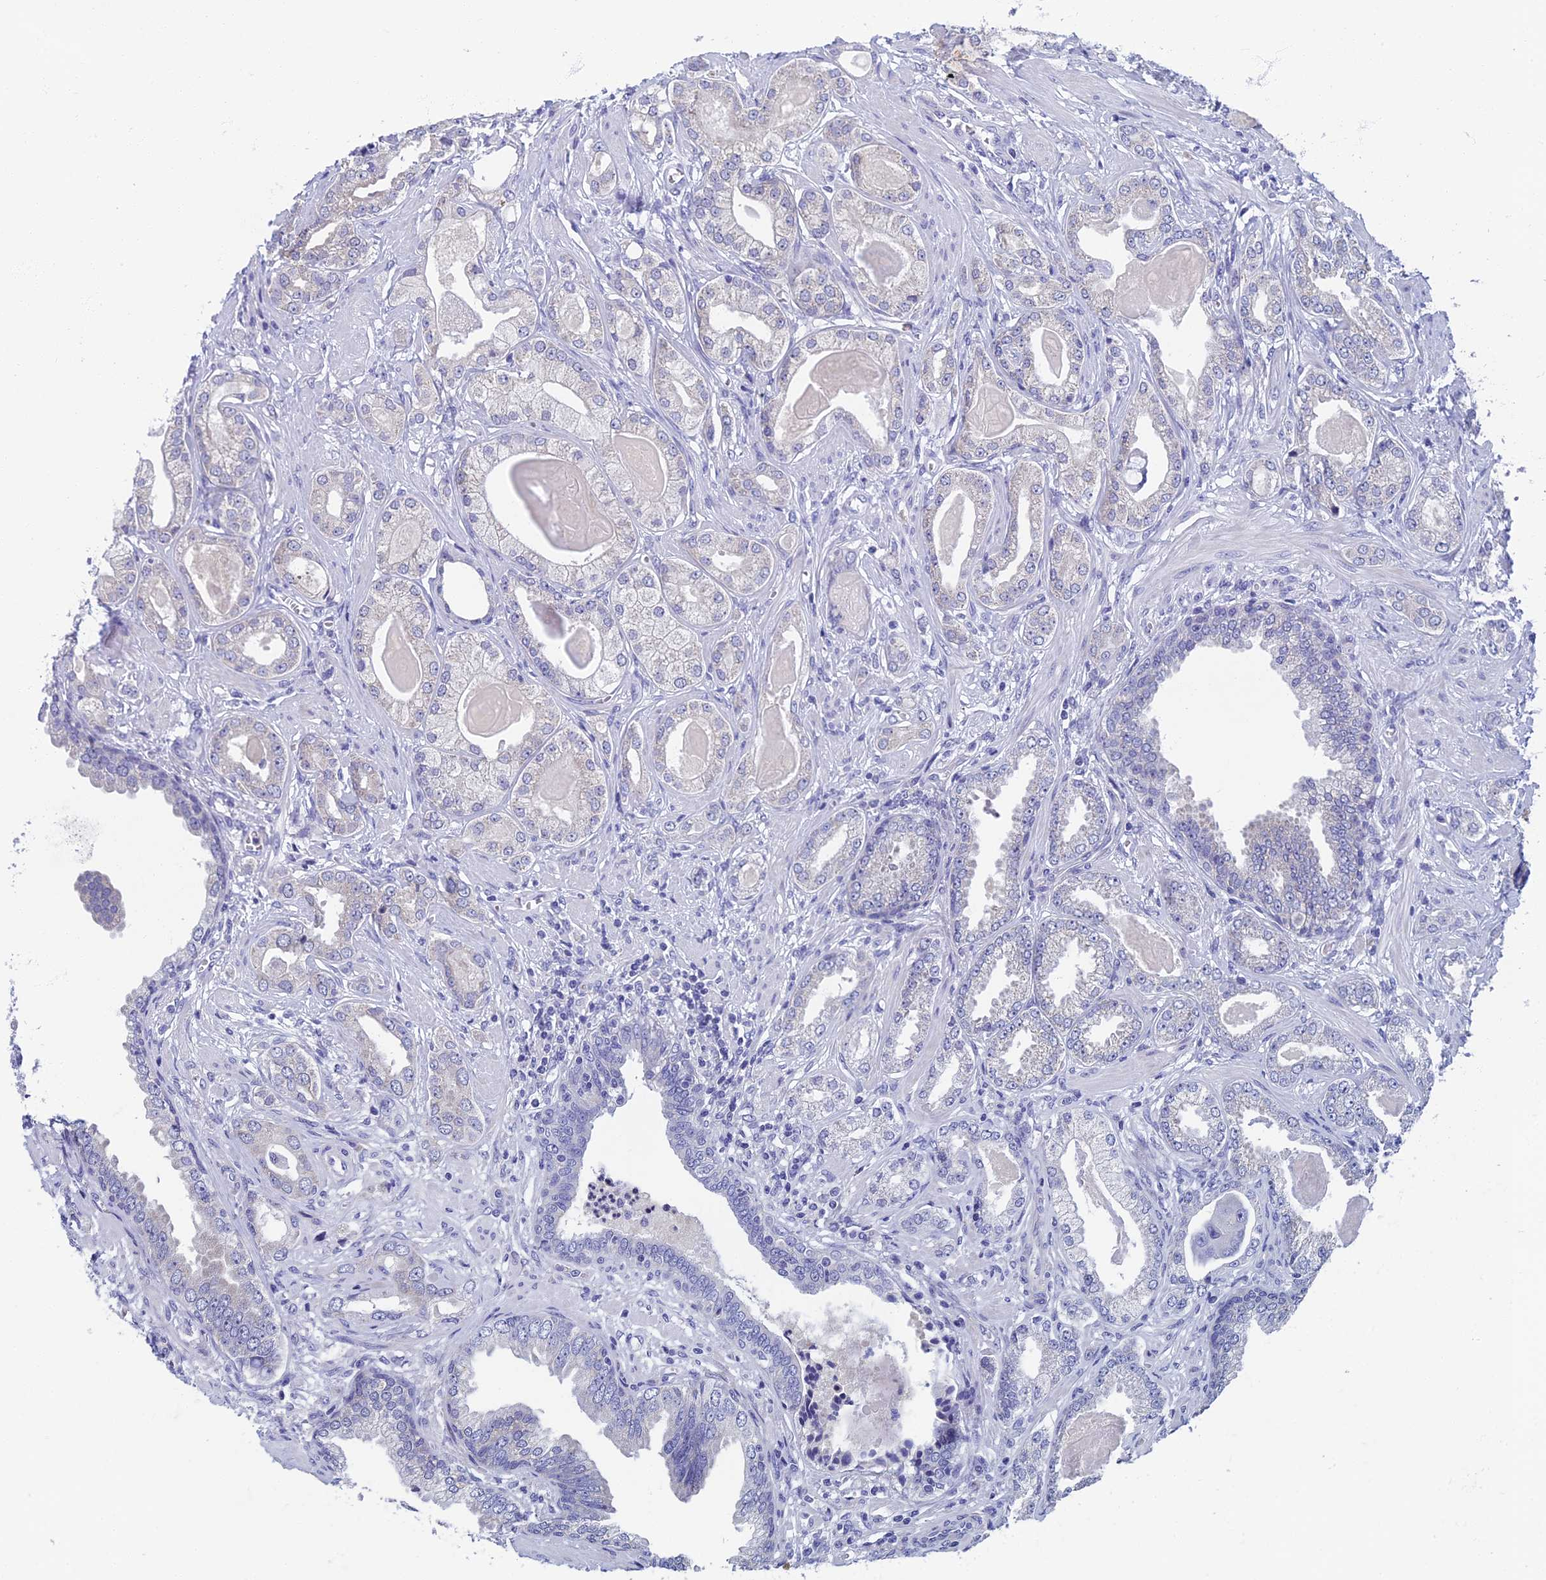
{"staining": {"intensity": "negative", "quantity": "none", "location": "none"}, "tissue": "prostate cancer", "cell_type": "Tumor cells", "image_type": "cancer", "snomed": [{"axis": "morphology", "description": "Adenocarcinoma, Low grade"}, {"axis": "topography", "description": "Prostate"}], "caption": "Protein analysis of adenocarcinoma (low-grade) (prostate) shows no significant staining in tumor cells. The staining is performed using DAB (3,3'-diaminobenzidine) brown chromogen with nuclei counter-stained in using hematoxylin.", "gene": "SPIN4", "patient": {"sex": "male", "age": 64}}